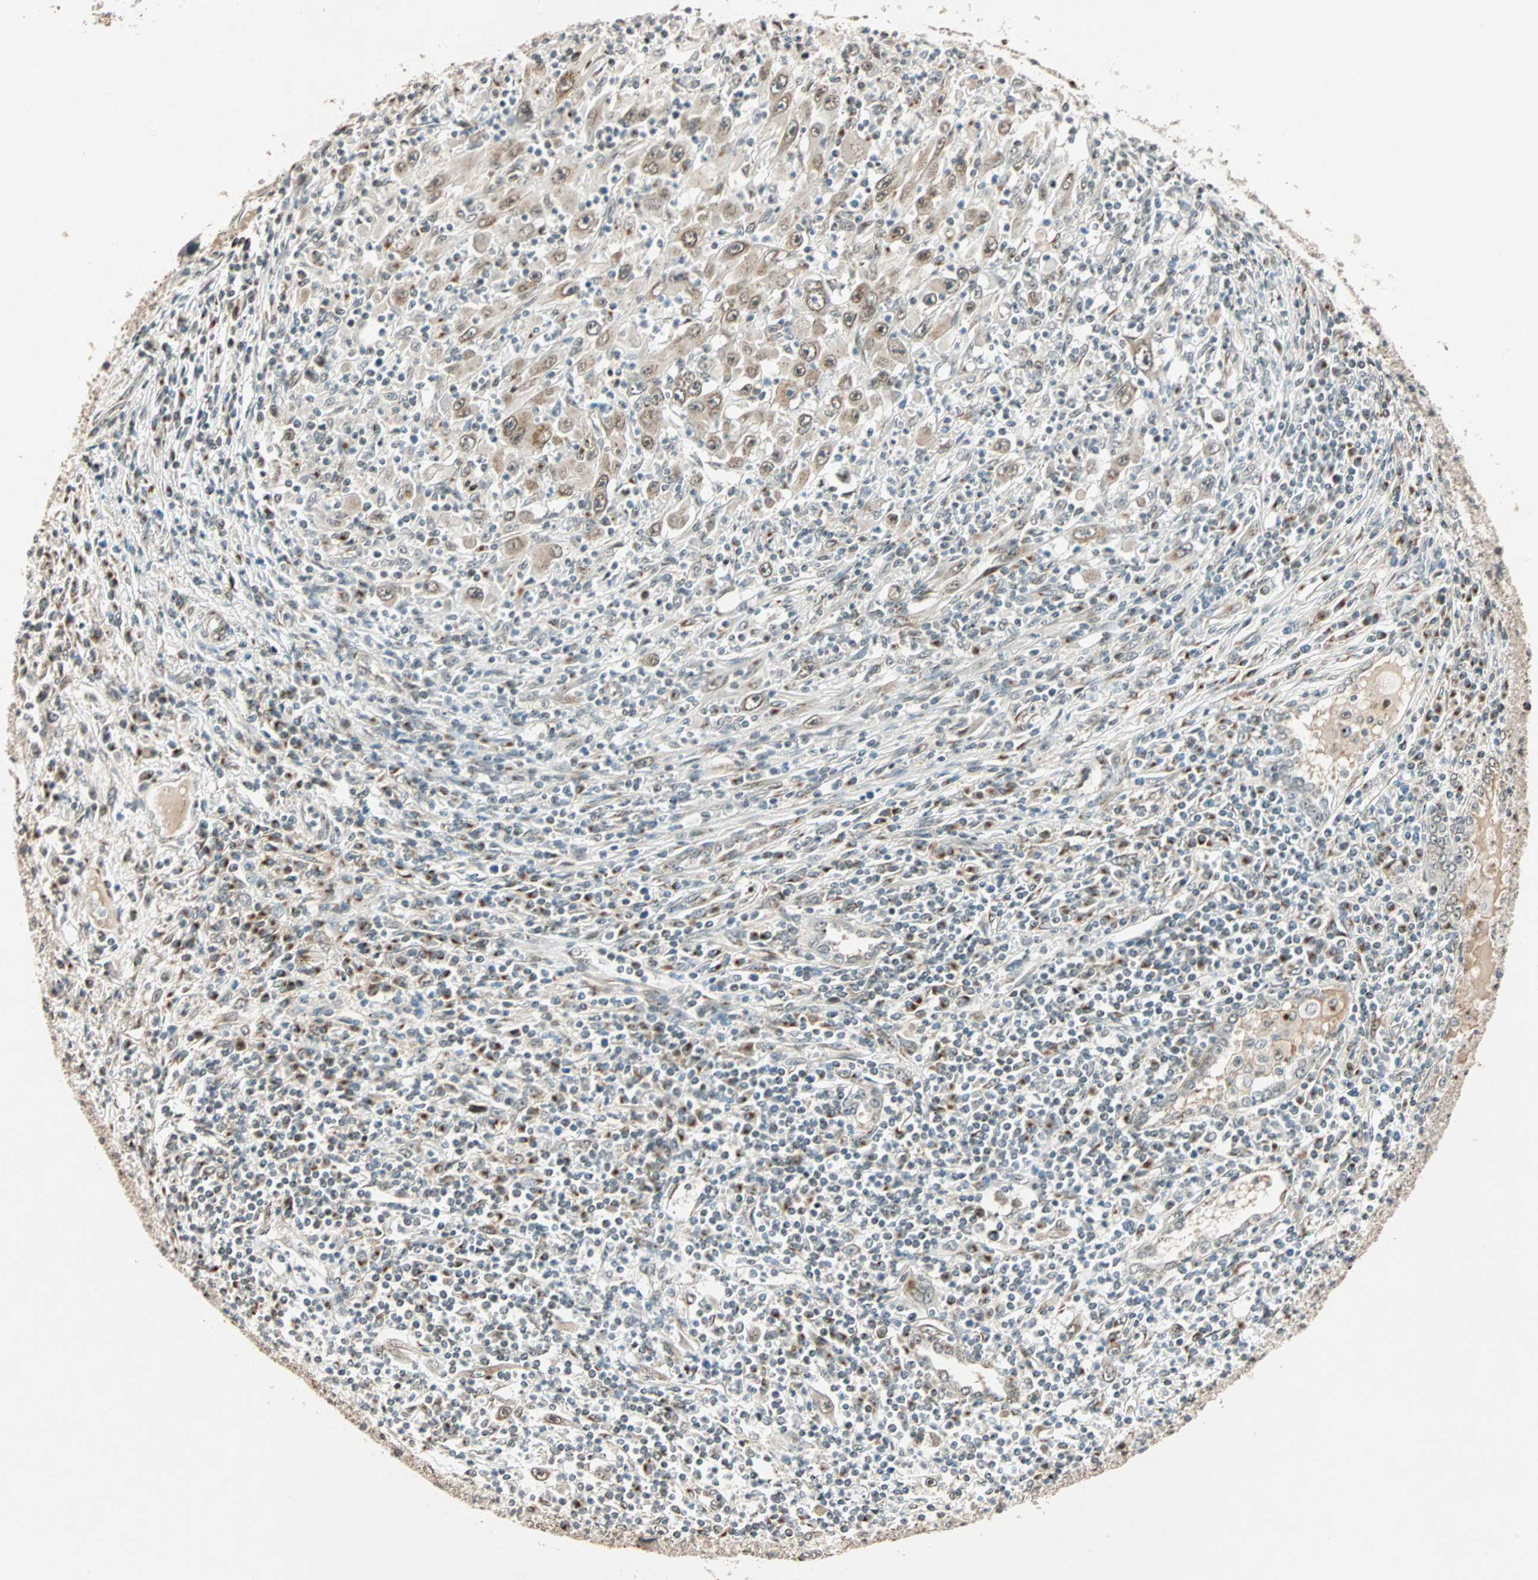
{"staining": {"intensity": "weak", "quantity": "25%-75%", "location": "cytoplasmic/membranous"}, "tissue": "melanoma", "cell_type": "Tumor cells", "image_type": "cancer", "snomed": [{"axis": "morphology", "description": "Malignant melanoma, Metastatic site"}, {"axis": "topography", "description": "Skin"}], "caption": "A photomicrograph of melanoma stained for a protein shows weak cytoplasmic/membranous brown staining in tumor cells. Using DAB (brown) and hematoxylin (blue) stains, captured at high magnification using brightfield microscopy.", "gene": "PRDM2", "patient": {"sex": "female", "age": 56}}